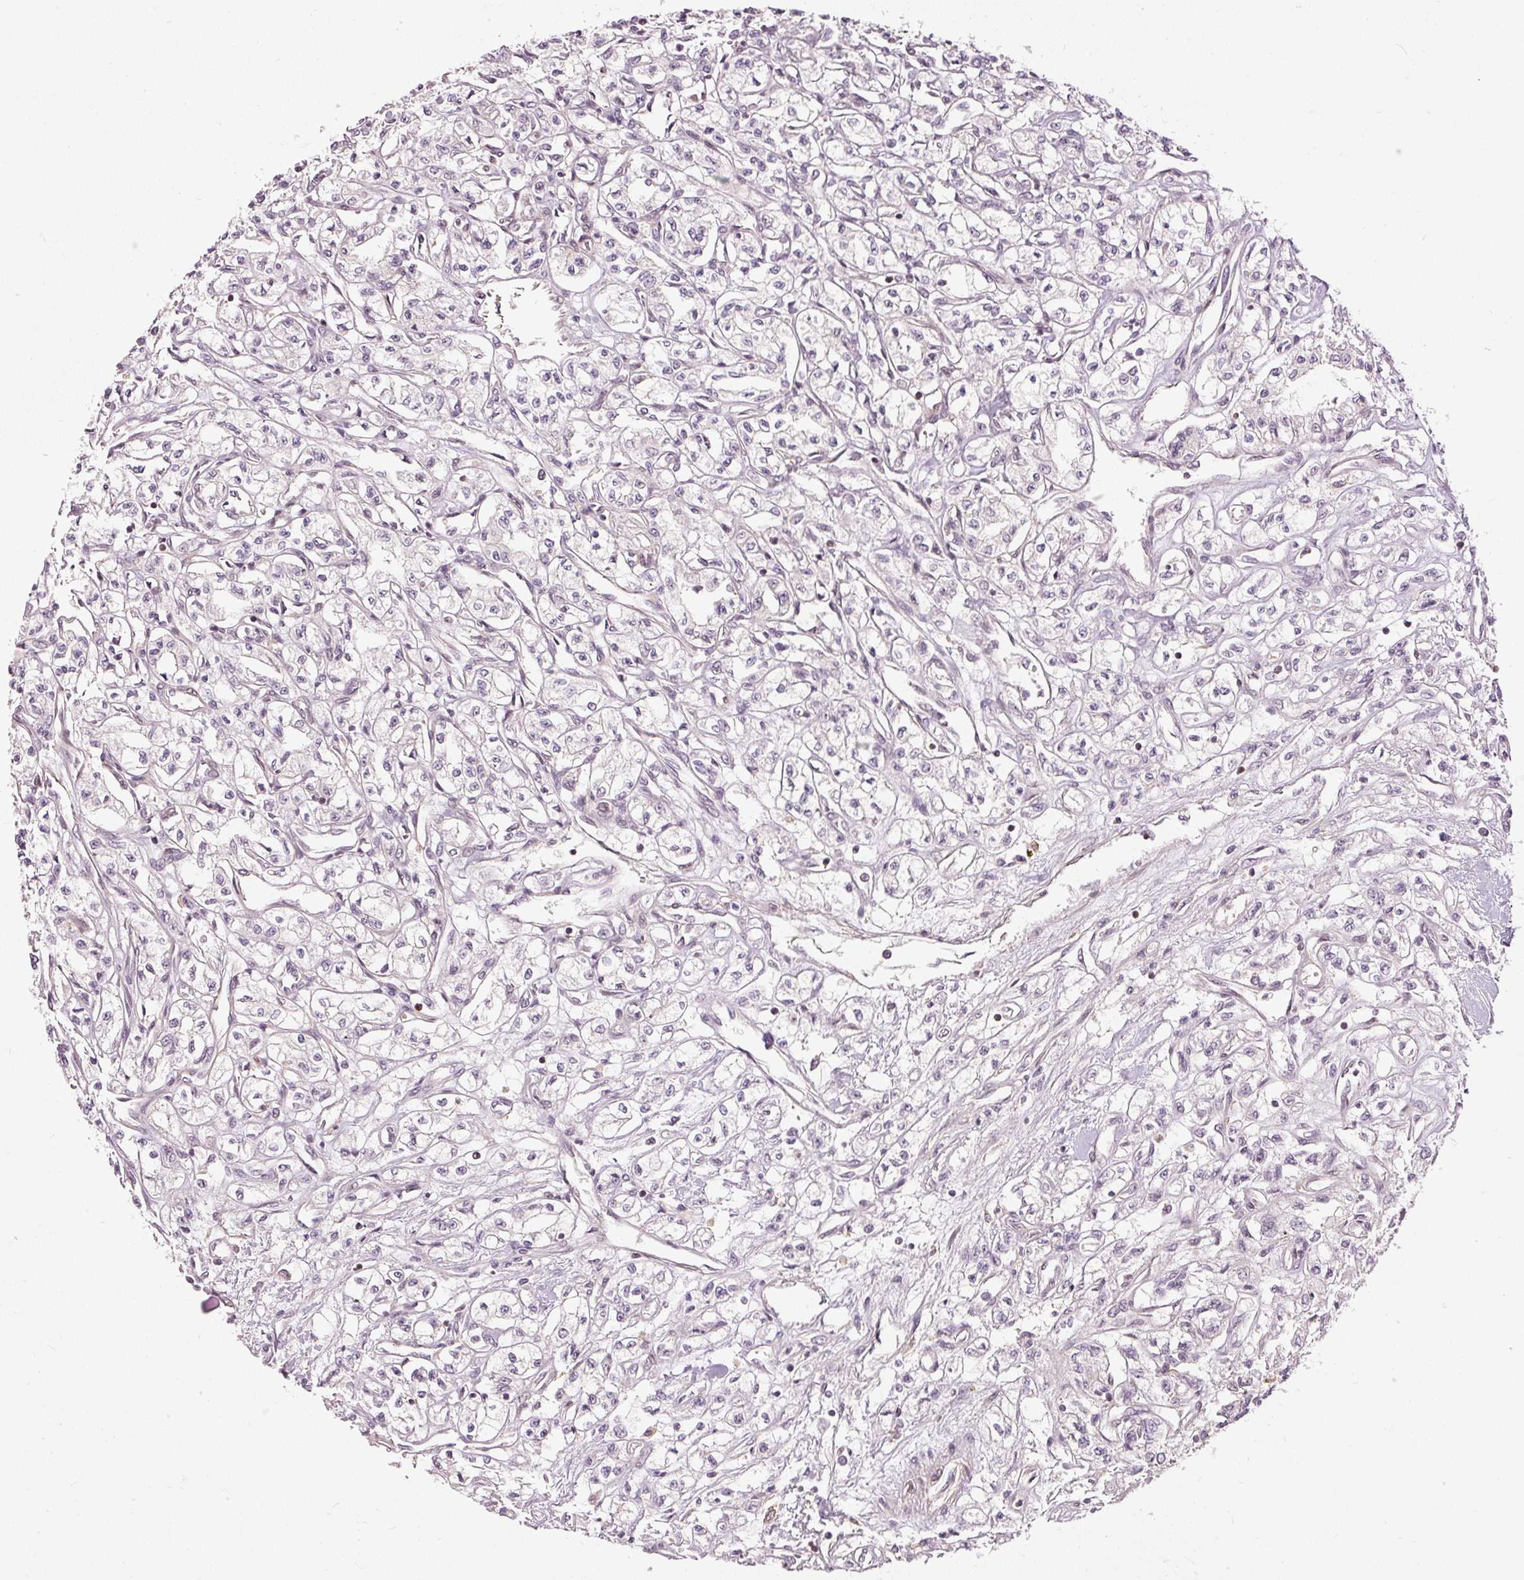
{"staining": {"intensity": "negative", "quantity": "none", "location": "none"}, "tissue": "renal cancer", "cell_type": "Tumor cells", "image_type": "cancer", "snomed": [{"axis": "morphology", "description": "Adenocarcinoma, NOS"}, {"axis": "topography", "description": "Kidney"}], "caption": "High power microscopy photomicrograph of an IHC micrograph of renal cancer, revealing no significant positivity in tumor cells.", "gene": "THOC6", "patient": {"sex": "male", "age": 56}}